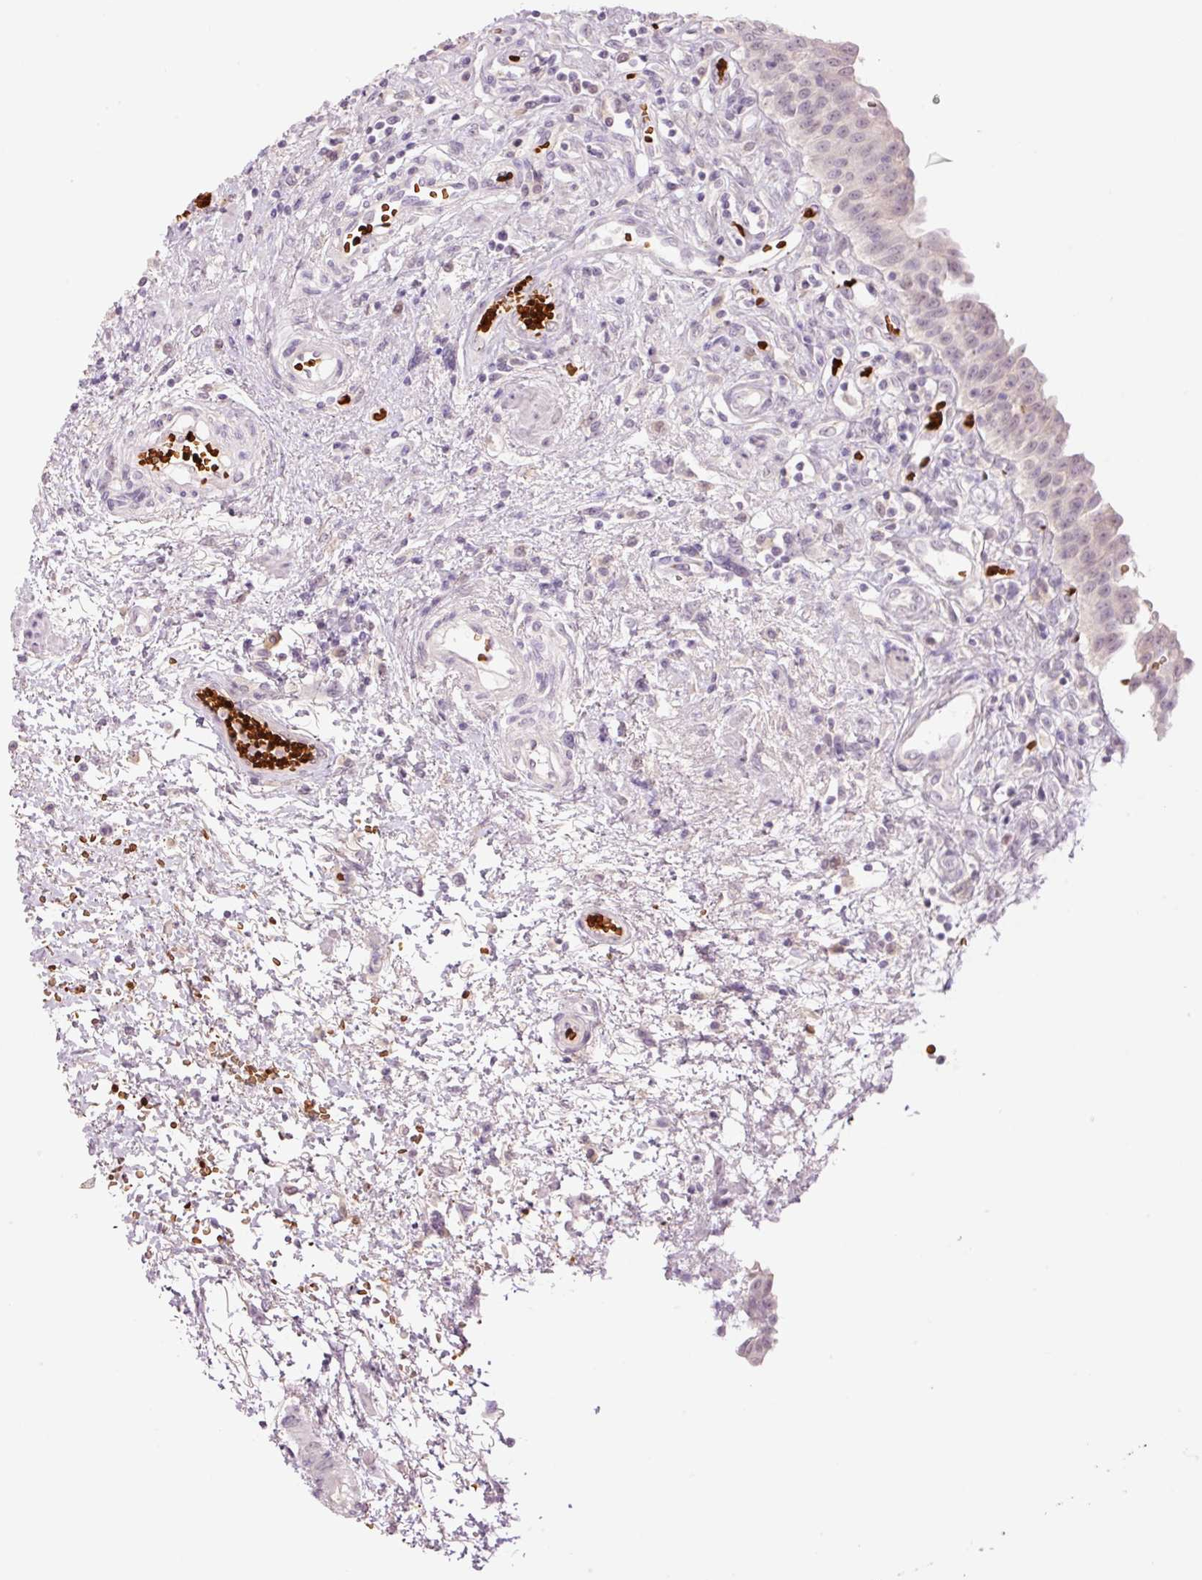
{"staining": {"intensity": "negative", "quantity": "none", "location": "none"}, "tissue": "urinary bladder", "cell_type": "Urothelial cells", "image_type": "normal", "snomed": [{"axis": "morphology", "description": "Normal tissue, NOS"}, {"axis": "topography", "description": "Urinary bladder"}], "caption": "This is an immunohistochemistry image of benign human urinary bladder. There is no staining in urothelial cells.", "gene": "LY6G6D", "patient": {"sex": "male", "age": 71}}